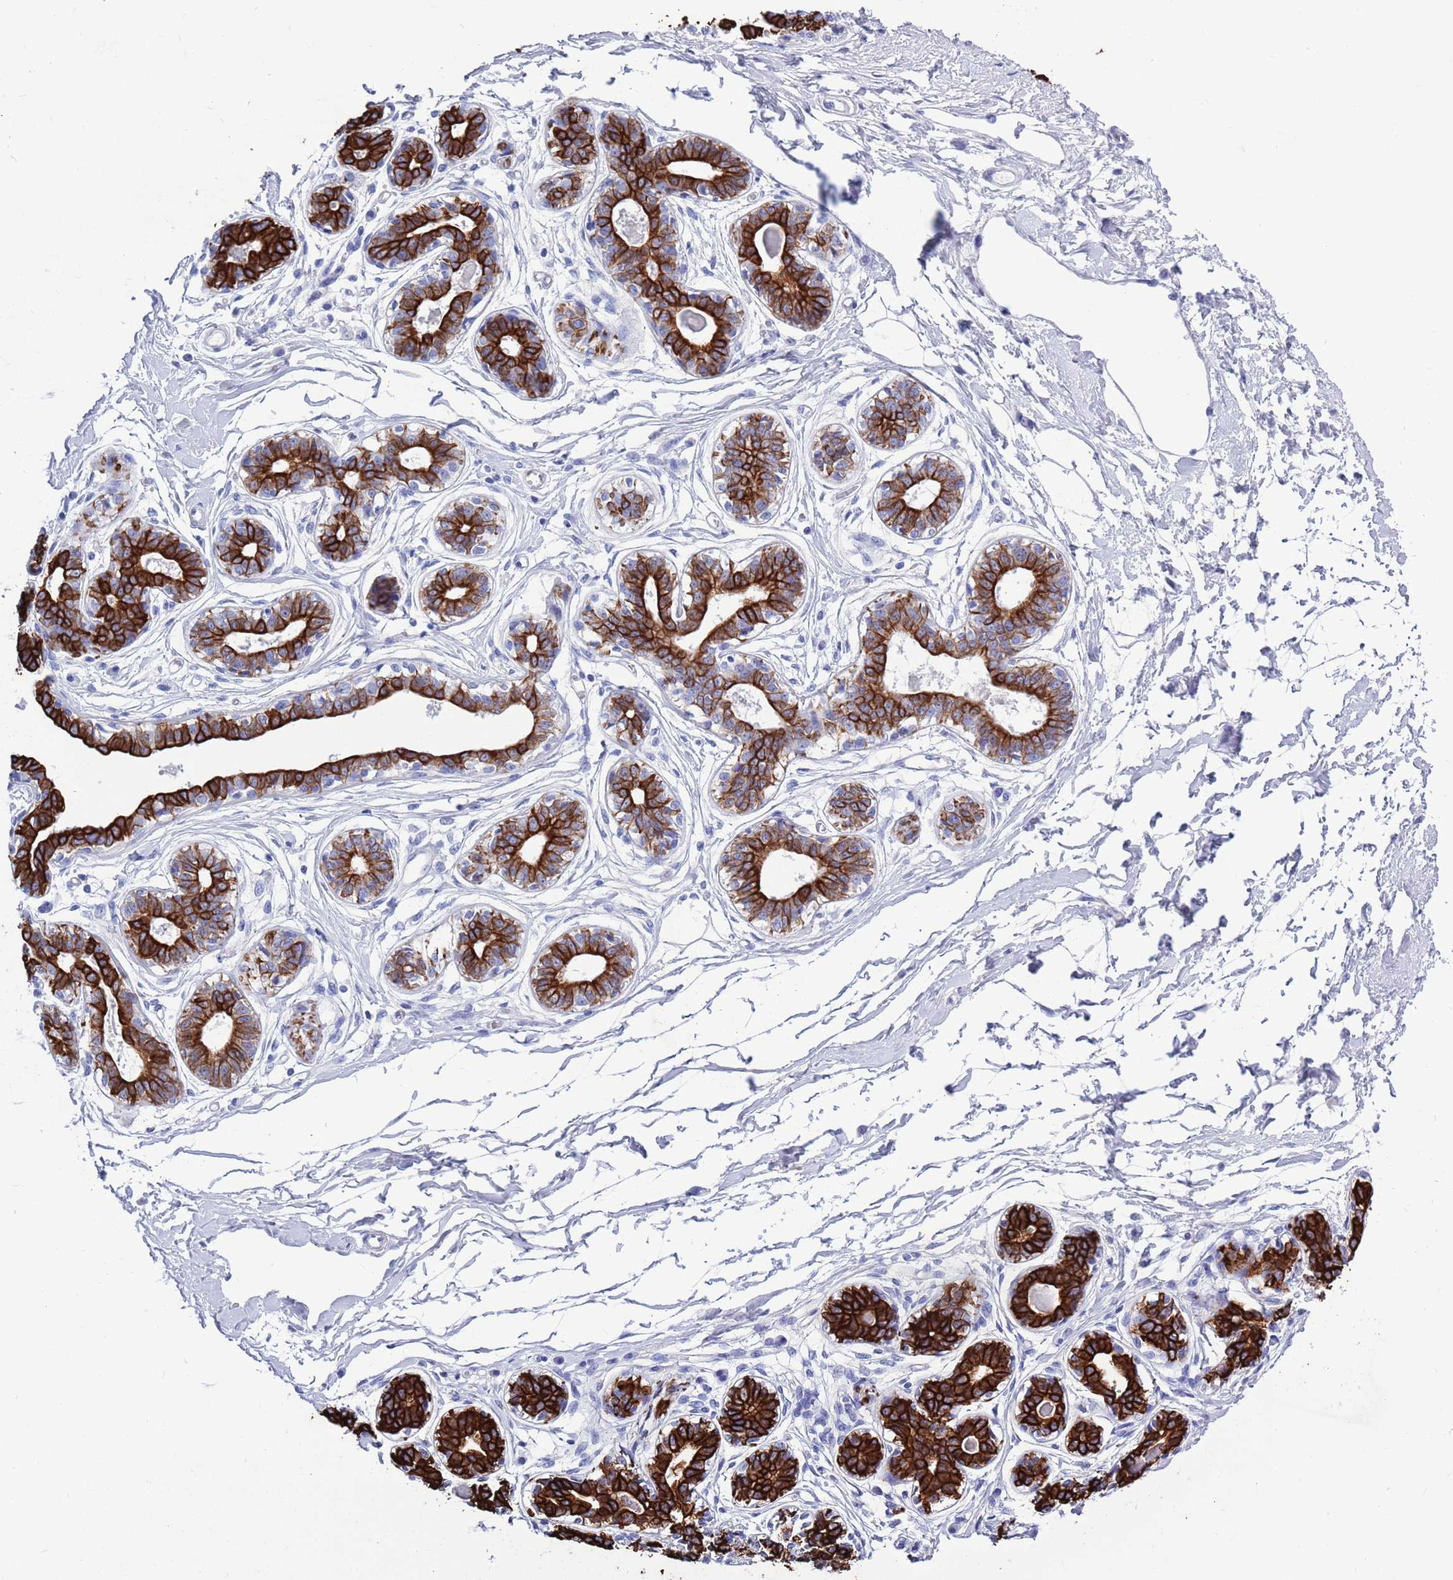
{"staining": {"intensity": "negative", "quantity": "none", "location": "none"}, "tissue": "breast", "cell_type": "Adipocytes", "image_type": "normal", "snomed": [{"axis": "morphology", "description": "Normal tissue, NOS"}, {"axis": "topography", "description": "Breast"}], "caption": "Adipocytes show no significant expression in normal breast. (Stains: DAB (3,3'-diaminobenzidine) IHC with hematoxylin counter stain, Microscopy: brightfield microscopy at high magnification).", "gene": "MTMR2", "patient": {"sex": "female", "age": 45}}